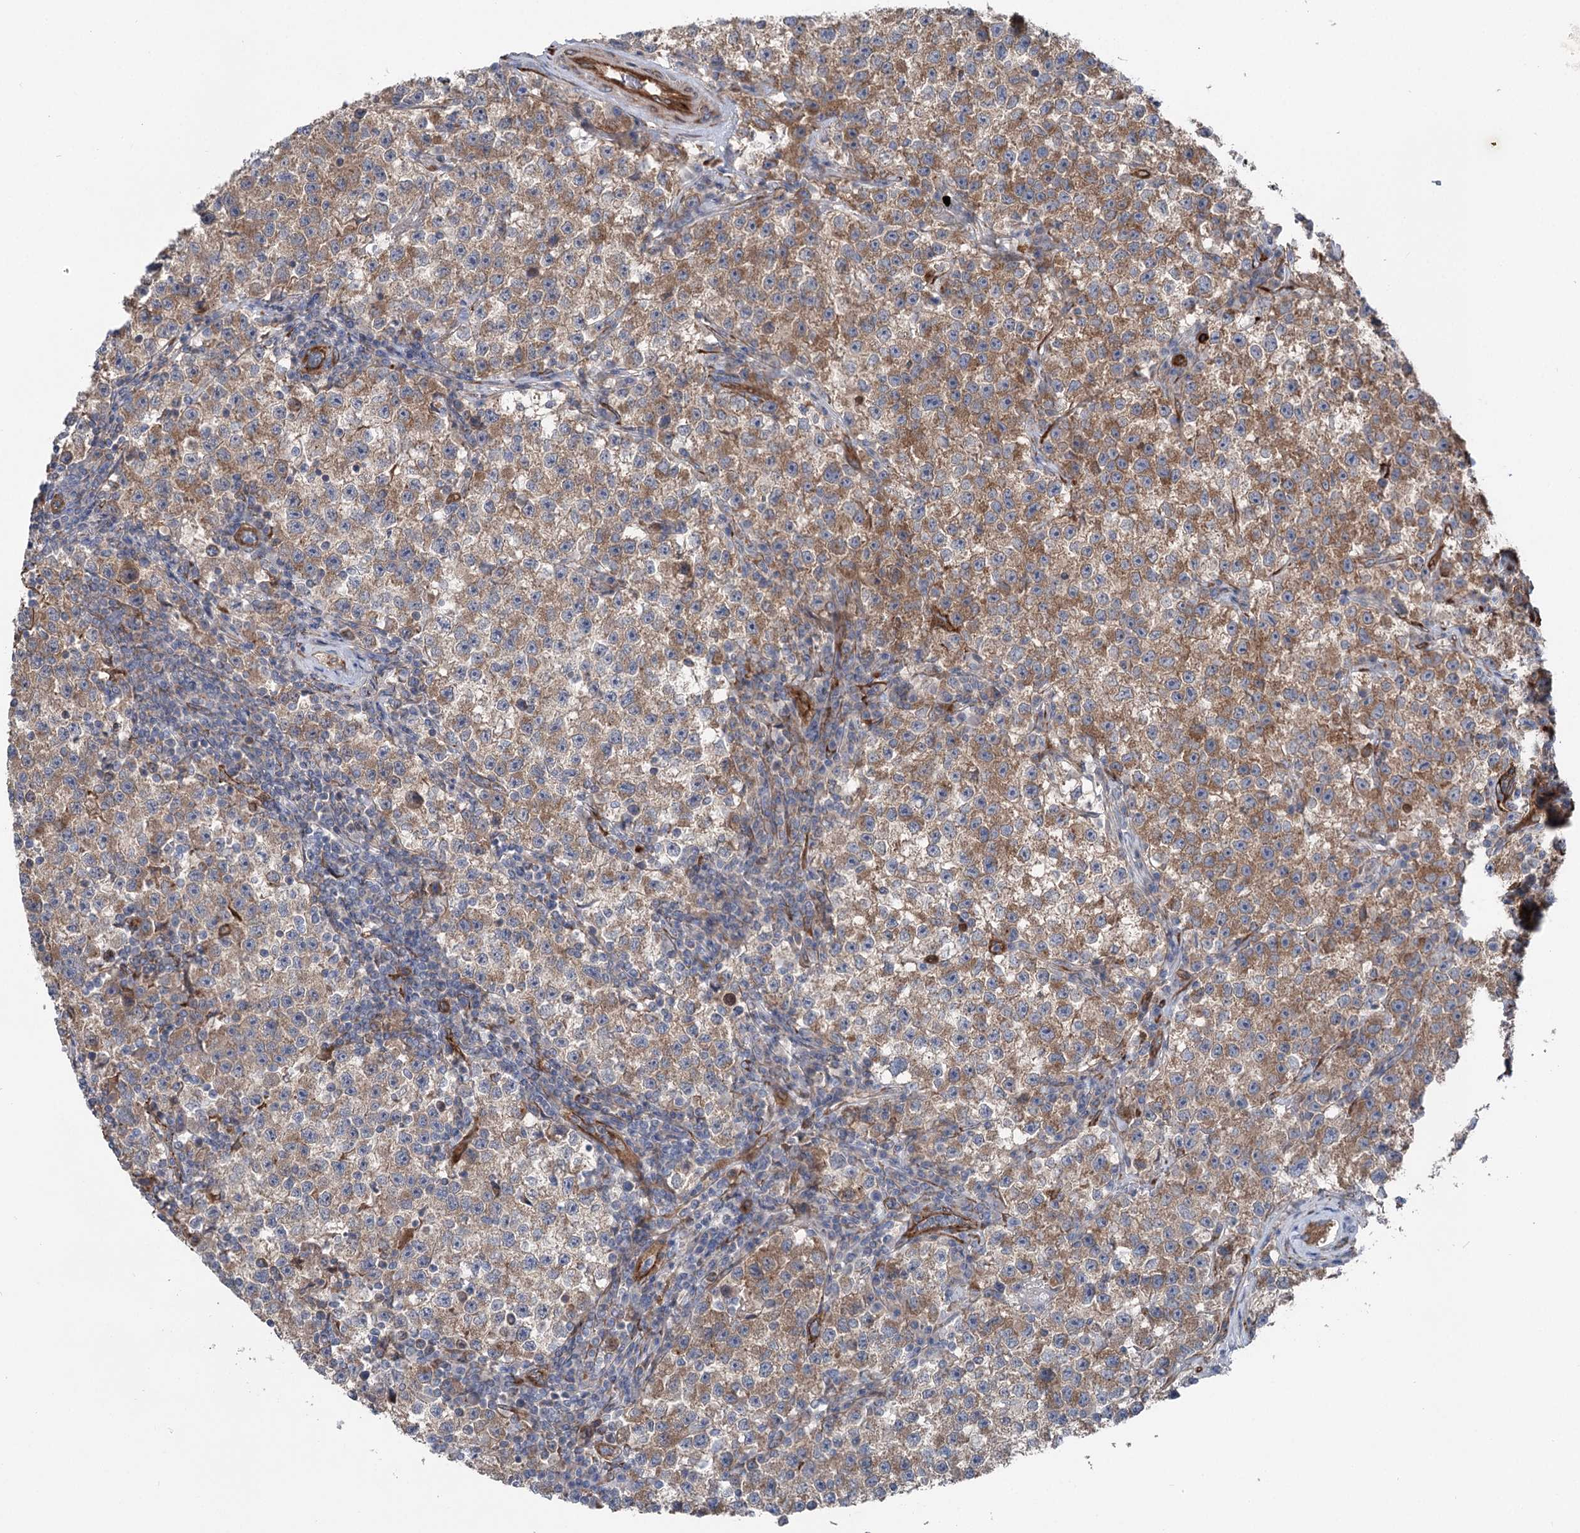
{"staining": {"intensity": "moderate", "quantity": ">75%", "location": "cytoplasmic/membranous"}, "tissue": "testis cancer", "cell_type": "Tumor cells", "image_type": "cancer", "snomed": [{"axis": "morphology", "description": "Seminoma, NOS"}, {"axis": "topography", "description": "Testis"}], "caption": "Approximately >75% of tumor cells in testis seminoma reveal moderate cytoplasmic/membranous protein staining as visualized by brown immunohistochemical staining.", "gene": "MTPAP", "patient": {"sex": "male", "age": 22}}